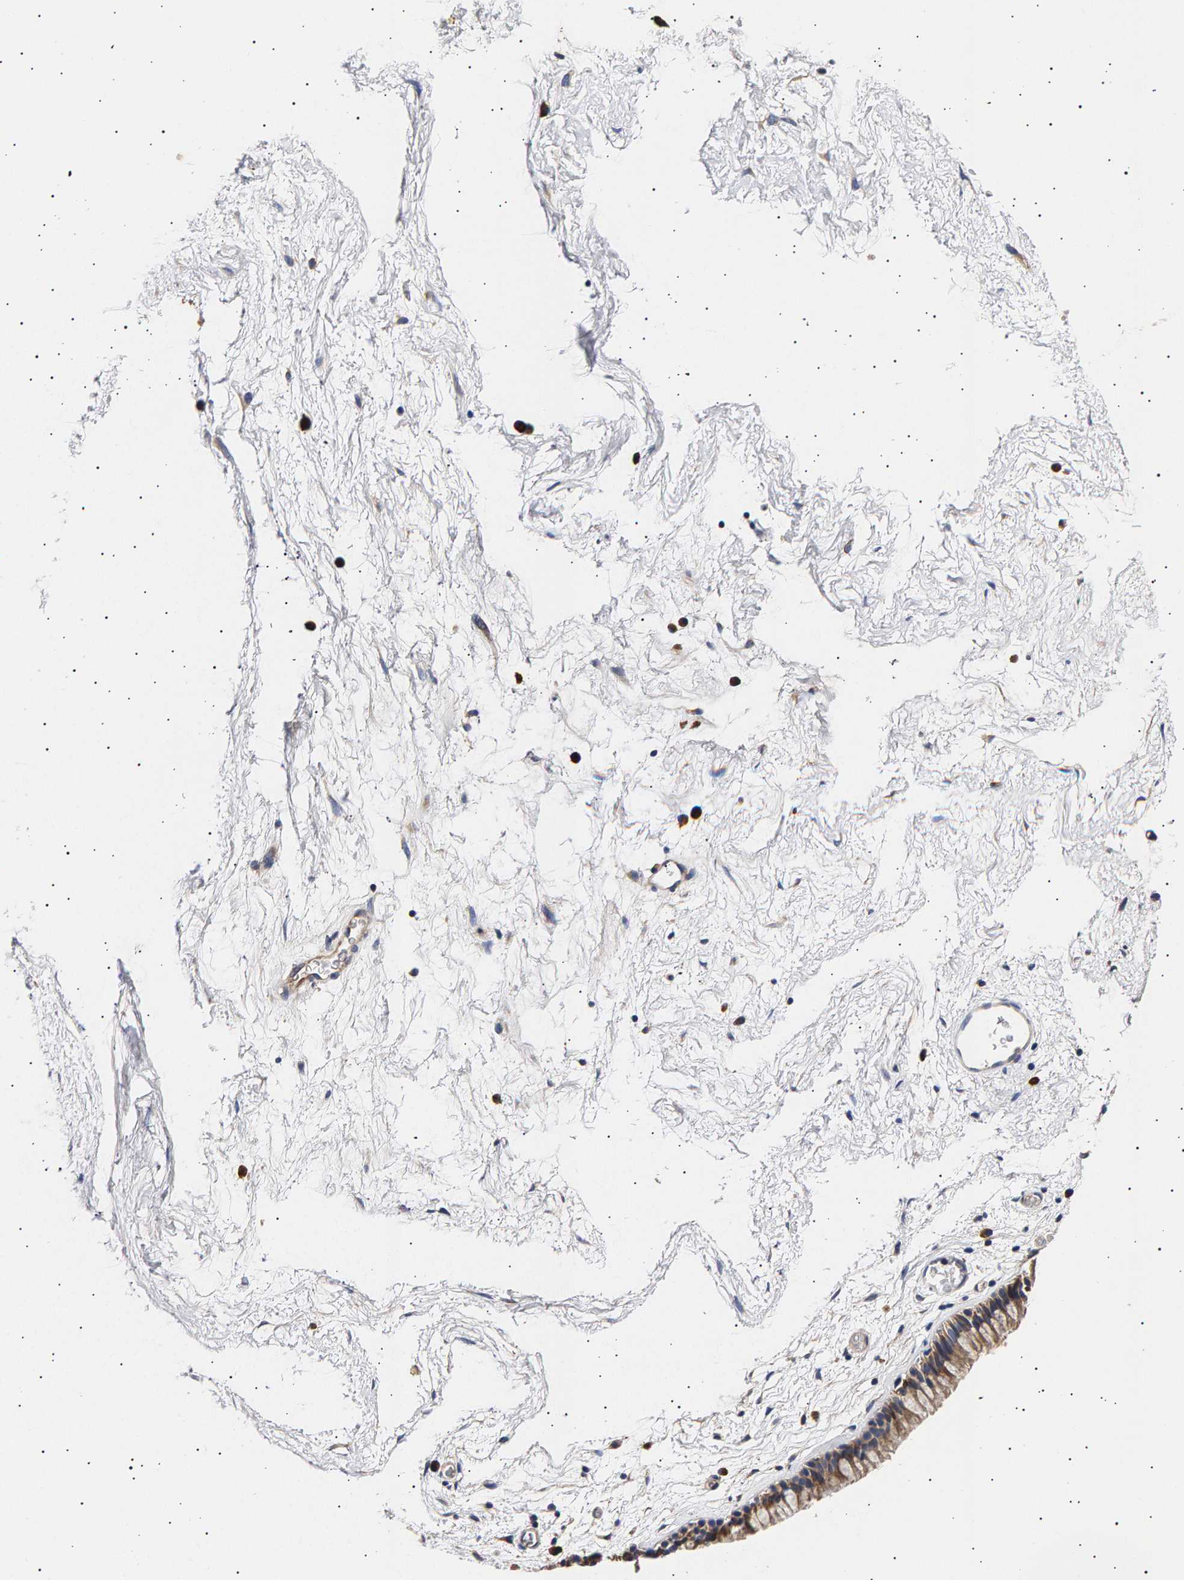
{"staining": {"intensity": "moderate", "quantity": ">75%", "location": "cytoplasmic/membranous"}, "tissue": "nasopharynx", "cell_type": "Respiratory epithelial cells", "image_type": "normal", "snomed": [{"axis": "morphology", "description": "Normal tissue, NOS"}, {"axis": "morphology", "description": "Inflammation, NOS"}, {"axis": "topography", "description": "Nasopharynx"}], "caption": "Immunohistochemical staining of normal human nasopharynx displays medium levels of moderate cytoplasmic/membranous positivity in approximately >75% of respiratory epithelial cells.", "gene": "ANKRD40", "patient": {"sex": "male", "age": 48}}